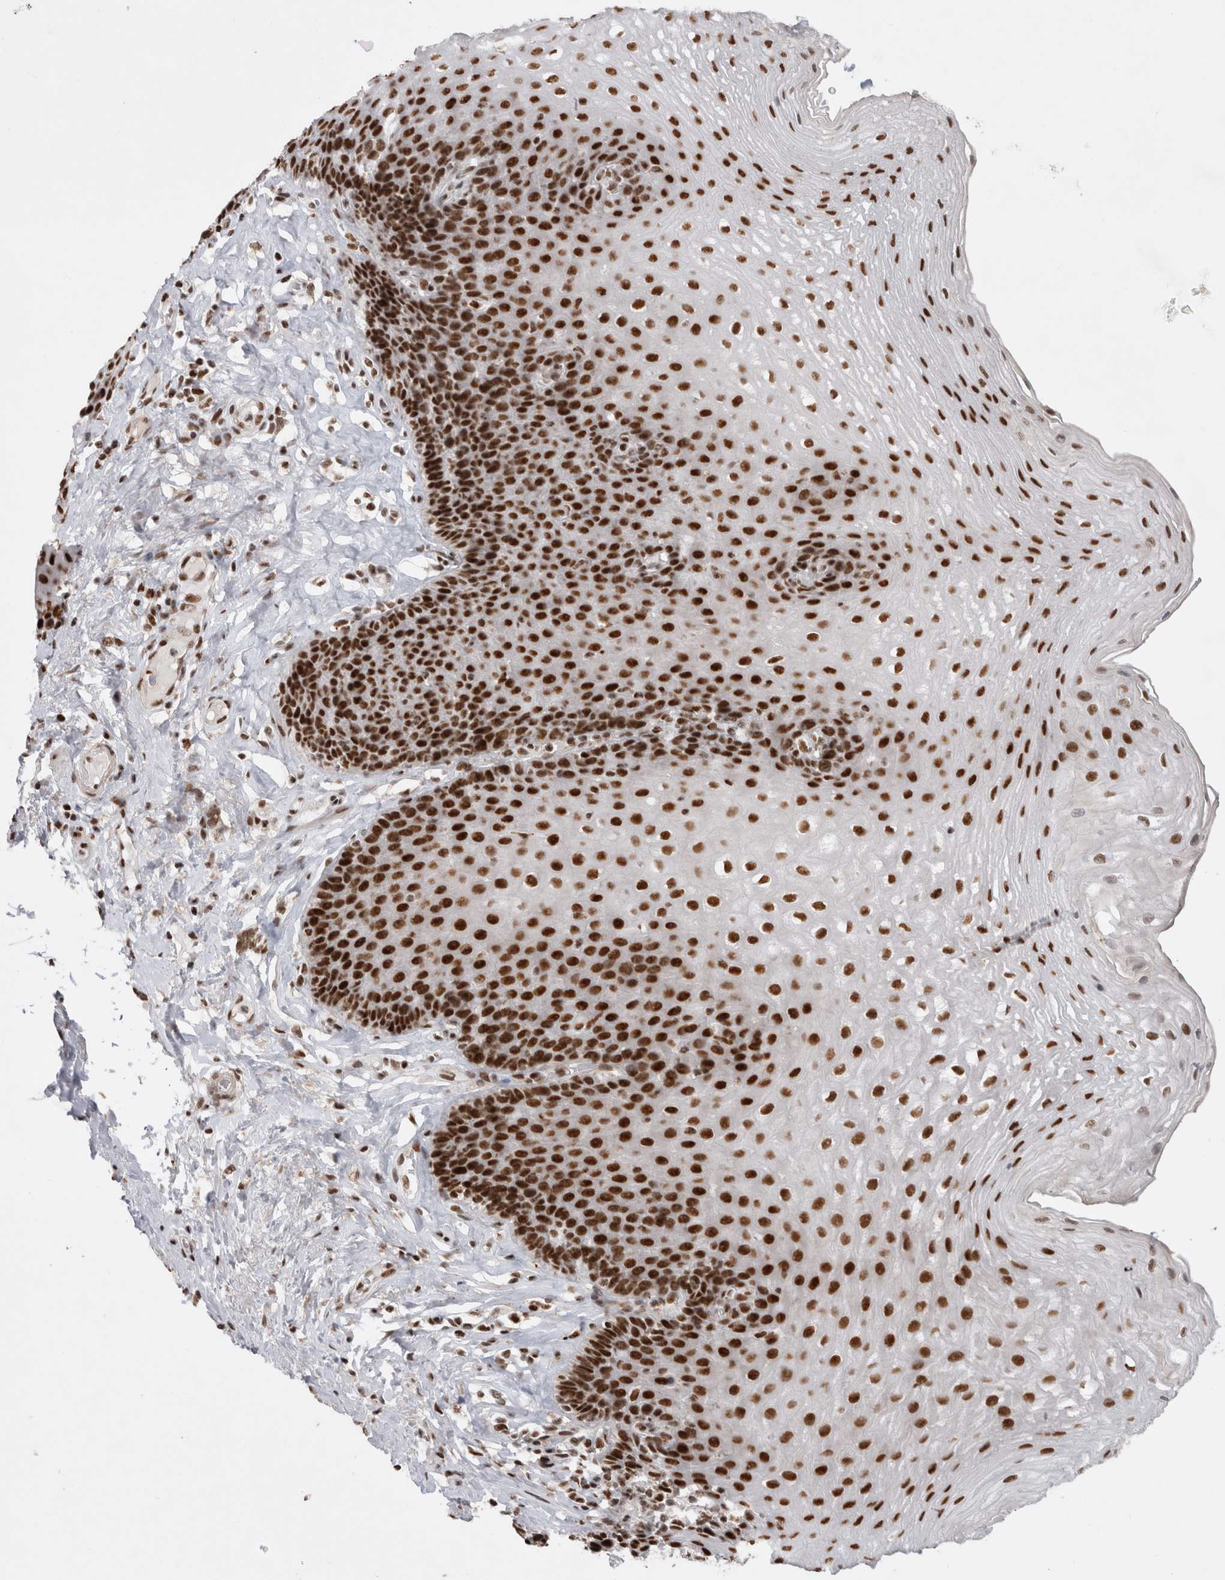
{"staining": {"intensity": "strong", "quantity": ">75%", "location": "nuclear"}, "tissue": "esophagus", "cell_type": "Squamous epithelial cells", "image_type": "normal", "snomed": [{"axis": "morphology", "description": "Normal tissue, NOS"}, {"axis": "topography", "description": "Esophagus"}], "caption": "The micrograph reveals immunohistochemical staining of benign esophagus. There is strong nuclear staining is seen in about >75% of squamous epithelial cells. Ihc stains the protein of interest in brown and the nuclei are stained blue.", "gene": "EYA2", "patient": {"sex": "female", "age": 66}}